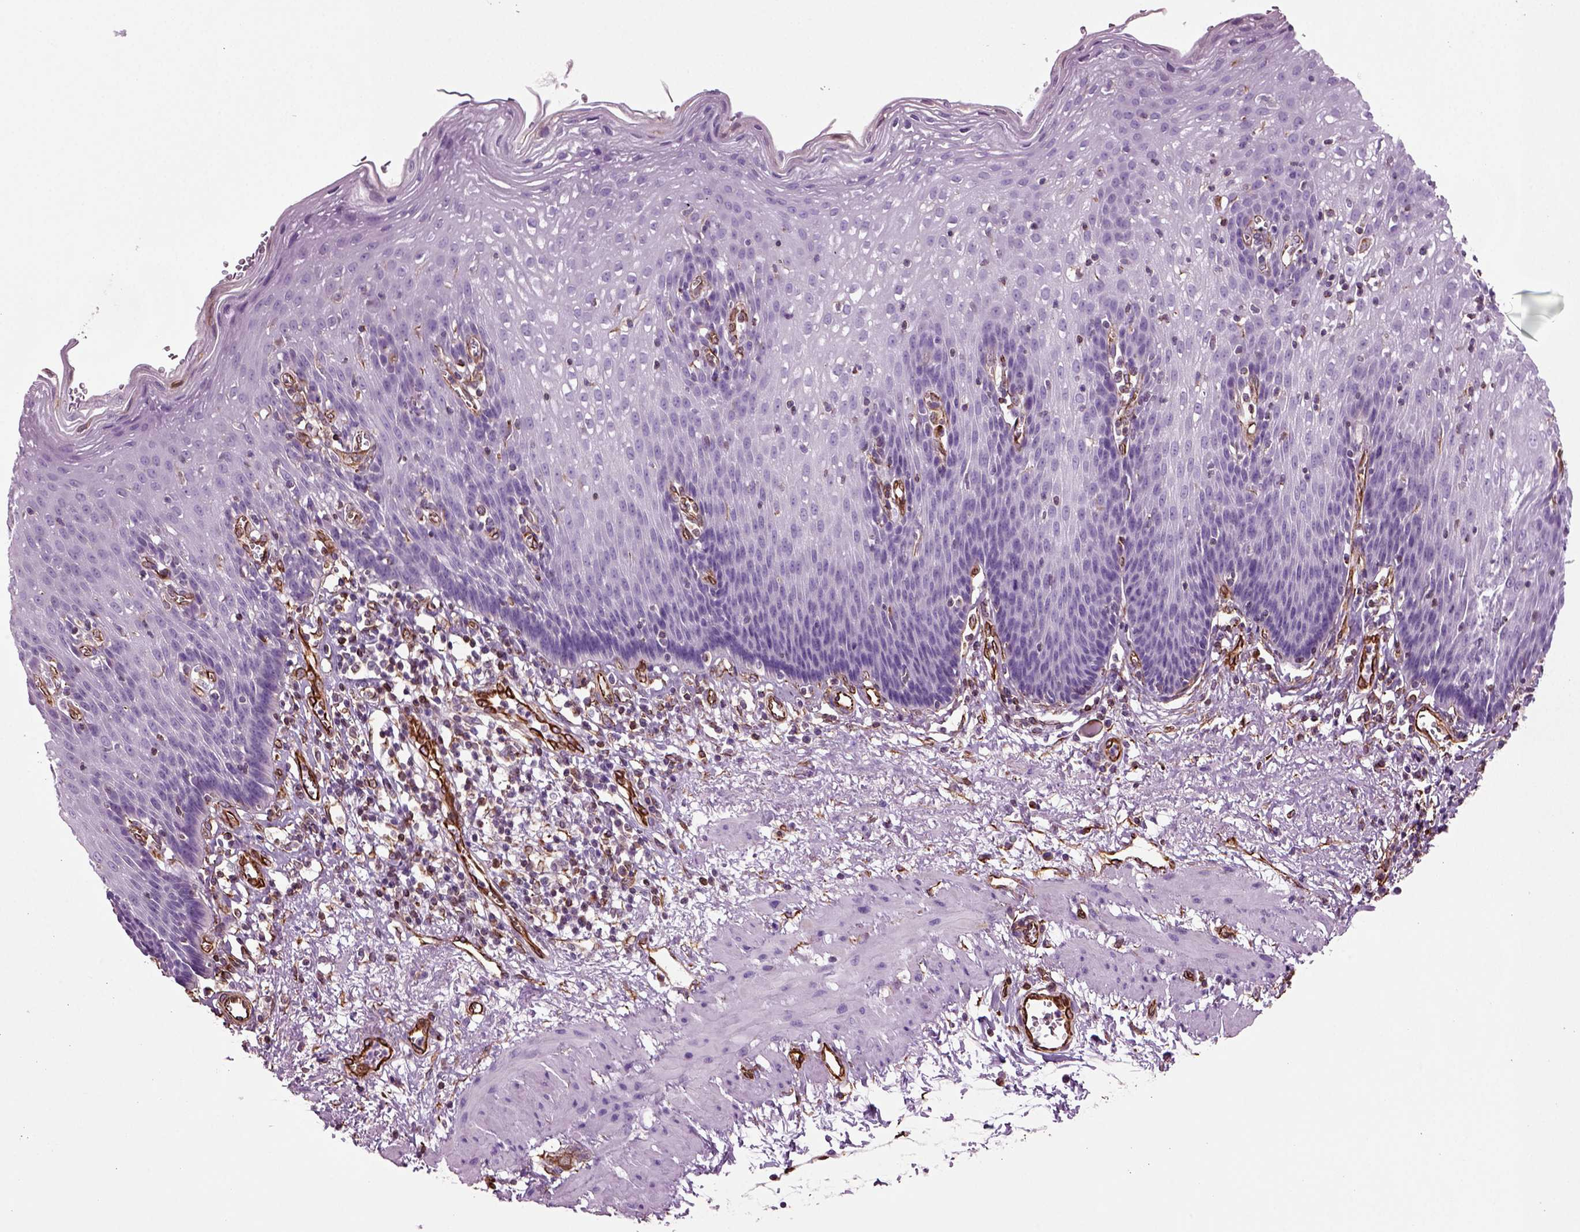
{"staining": {"intensity": "negative", "quantity": "none", "location": "none"}, "tissue": "esophagus", "cell_type": "Squamous epithelial cells", "image_type": "normal", "snomed": [{"axis": "morphology", "description": "Normal tissue, NOS"}, {"axis": "topography", "description": "Esophagus"}], "caption": "The IHC histopathology image has no significant expression in squamous epithelial cells of esophagus. (DAB (3,3'-diaminobenzidine) immunohistochemistry (IHC) visualized using brightfield microscopy, high magnification).", "gene": "ACER3", "patient": {"sex": "male", "age": 57}}